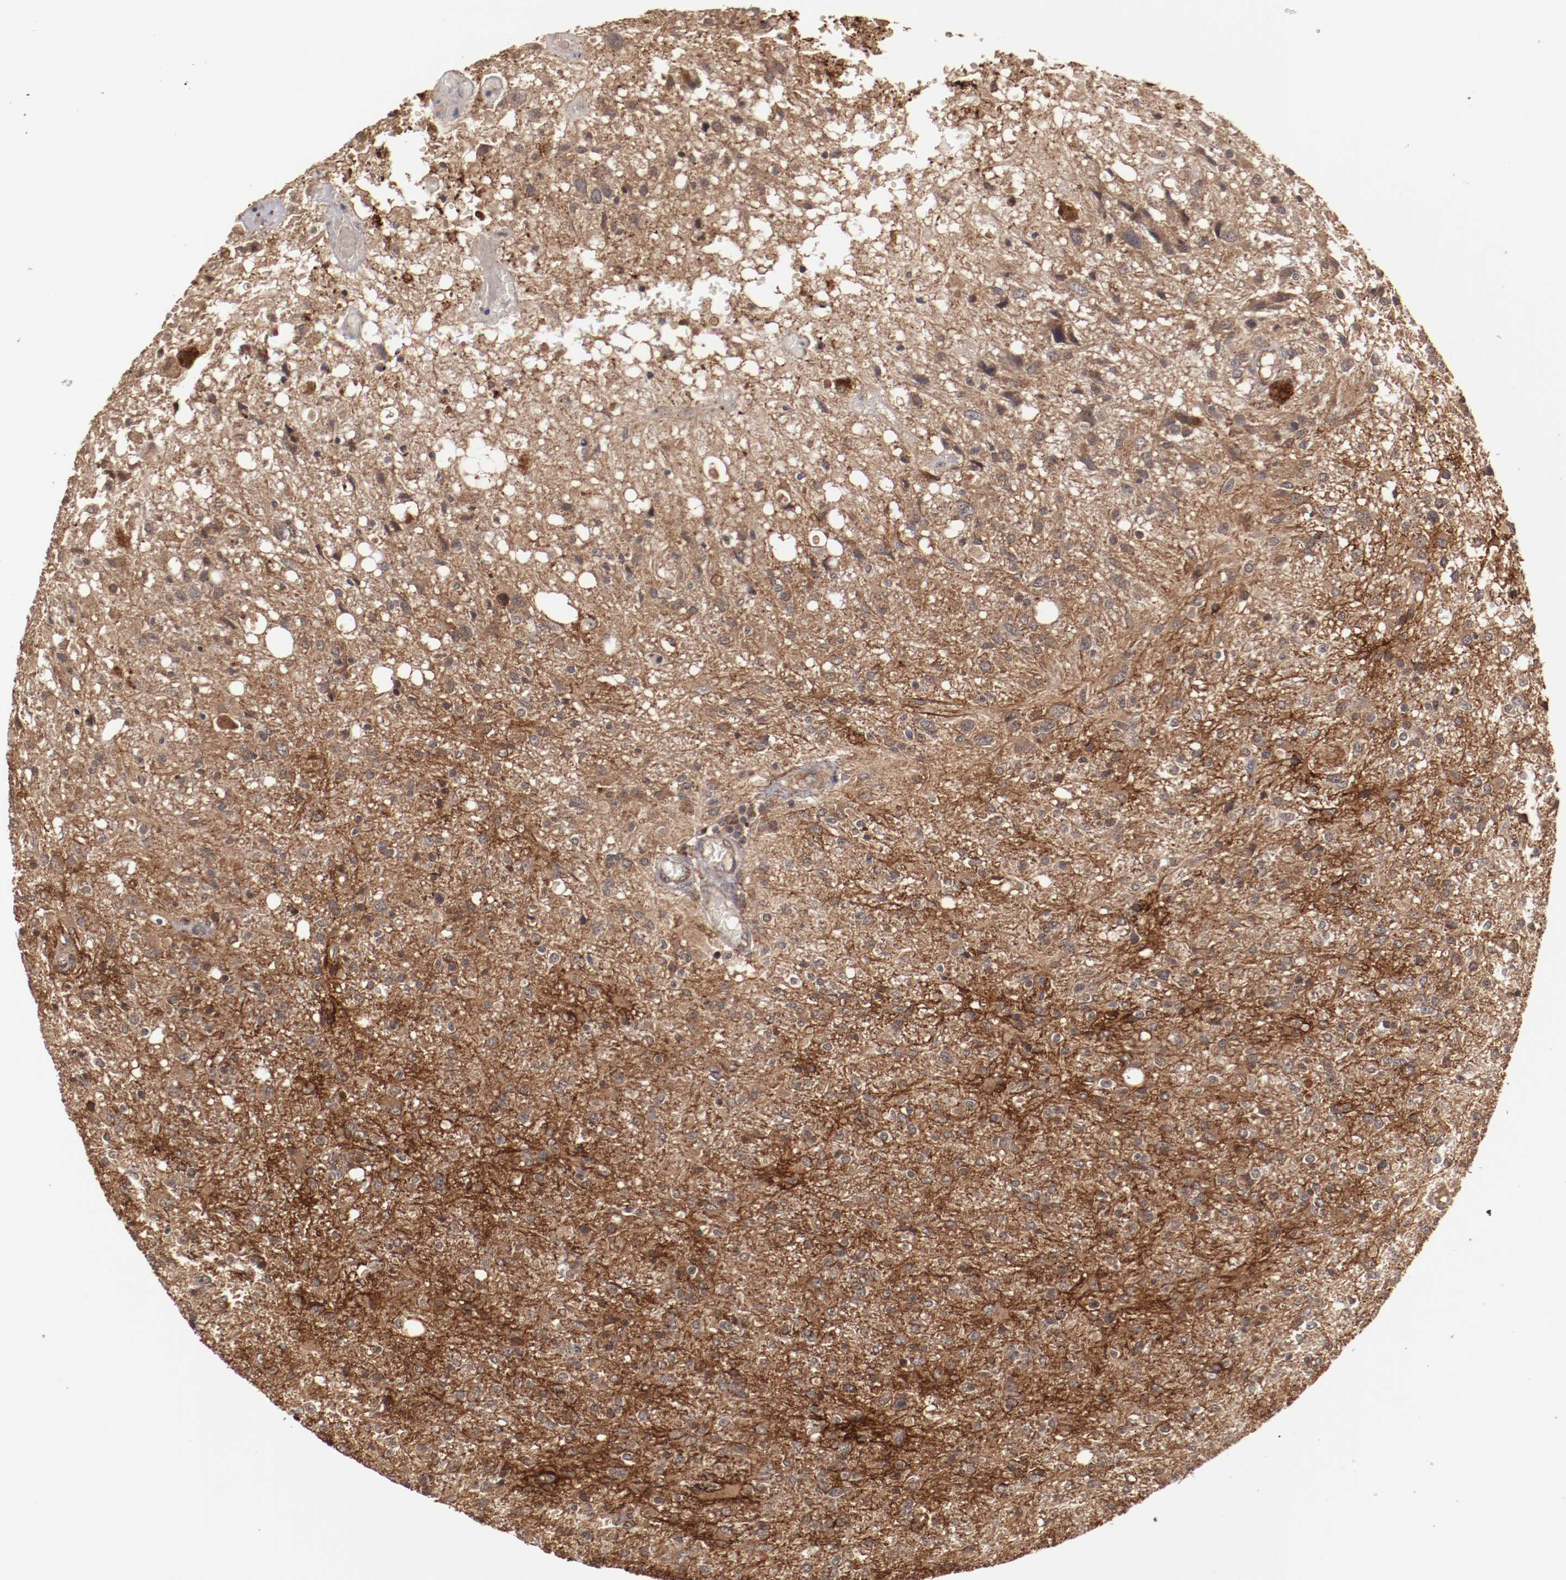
{"staining": {"intensity": "moderate", "quantity": ">75%", "location": "cytoplasmic/membranous"}, "tissue": "glioma", "cell_type": "Tumor cells", "image_type": "cancer", "snomed": [{"axis": "morphology", "description": "Glioma, malignant, High grade"}, {"axis": "topography", "description": "Cerebral cortex"}], "caption": "Brown immunohistochemical staining in glioma shows moderate cytoplasmic/membranous expression in about >75% of tumor cells.", "gene": "TENM1", "patient": {"sex": "male", "age": 76}}